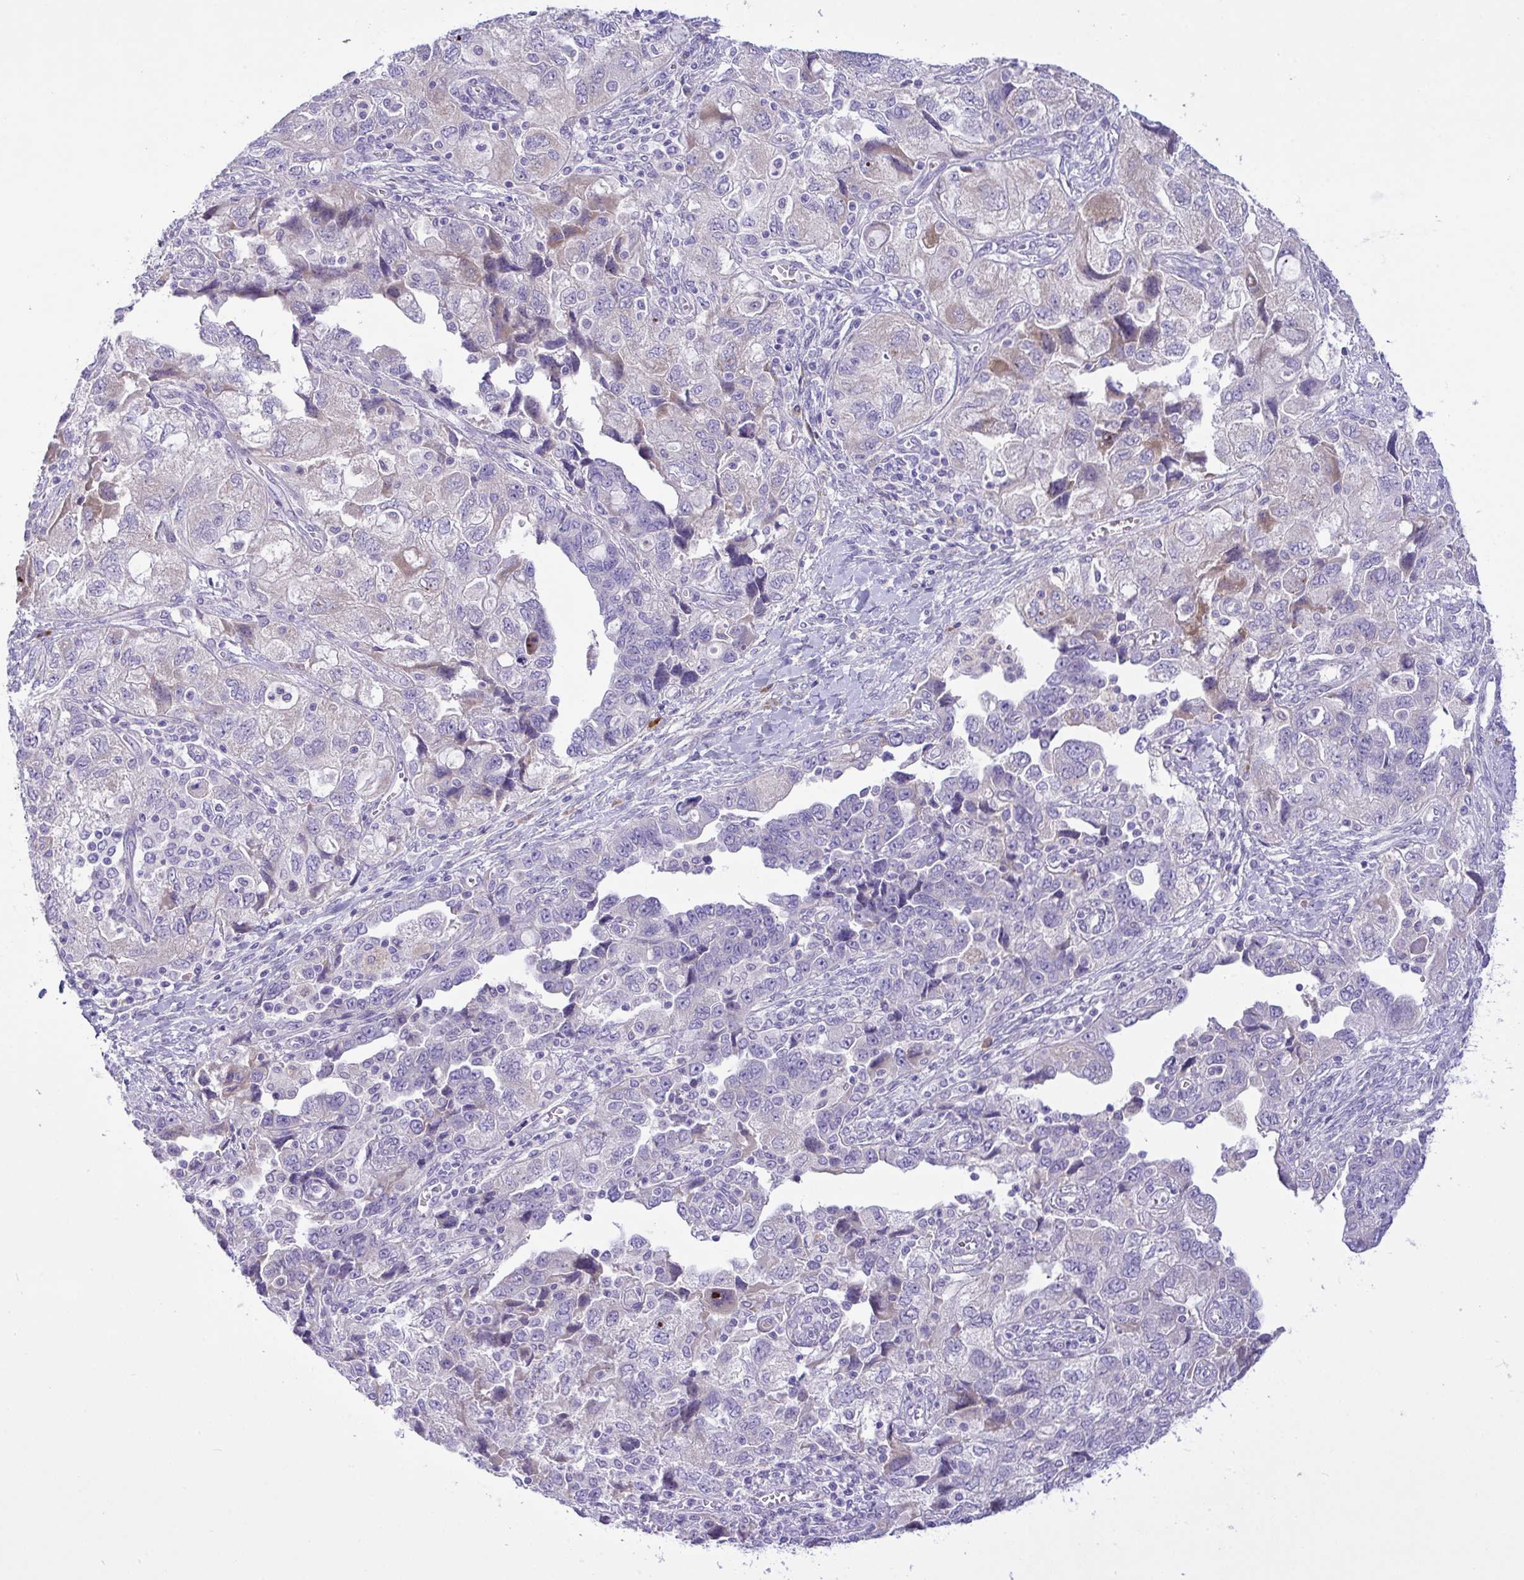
{"staining": {"intensity": "negative", "quantity": "none", "location": "none"}, "tissue": "ovarian cancer", "cell_type": "Tumor cells", "image_type": "cancer", "snomed": [{"axis": "morphology", "description": "Carcinoma, NOS"}, {"axis": "morphology", "description": "Cystadenocarcinoma, serous, NOS"}, {"axis": "topography", "description": "Ovary"}], "caption": "Immunohistochemistry (IHC) of human ovarian carcinoma shows no staining in tumor cells.", "gene": "FAM86B1", "patient": {"sex": "female", "age": 69}}